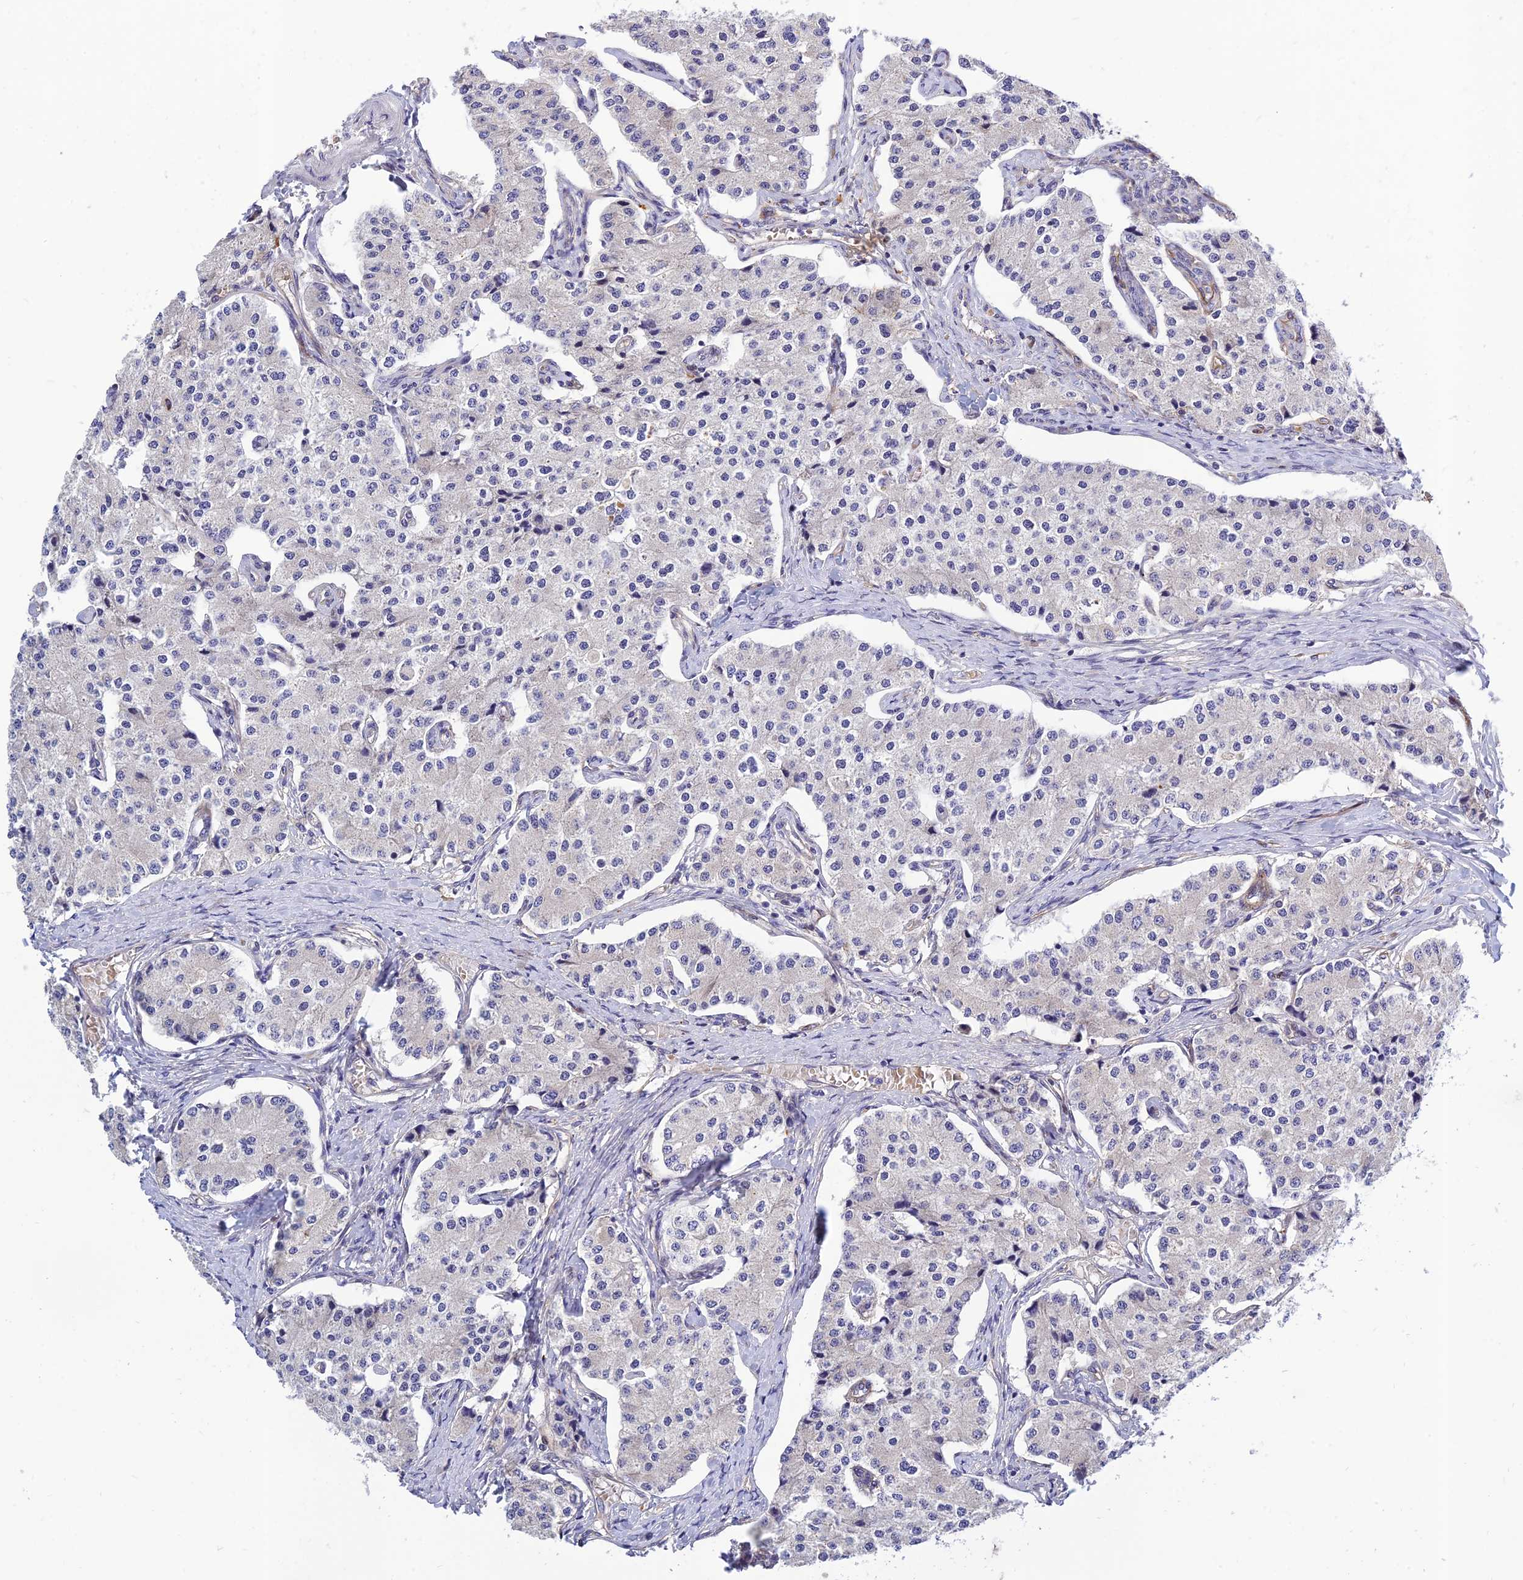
{"staining": {"intensity": "negative", "quantity": "none", "location": "none"}, "tissue": "carcinoid", "cell_type": "Tumor cells", "image_type": "cancer", "snomed": [{"axis": "morphology", "description": "Carcinoid, malignant, NOS"}, {"axis": "topography", "description": "Colon"}], "caption": "Image shows no protein expression in tumor cells of carcinoid tissue. (Brightfield microscopy of DAB (3,3'-diaminobenzidine) IHC at high magnification).", "gene": "MRPL35", "patient": {"sex": "female", "age": 52}}